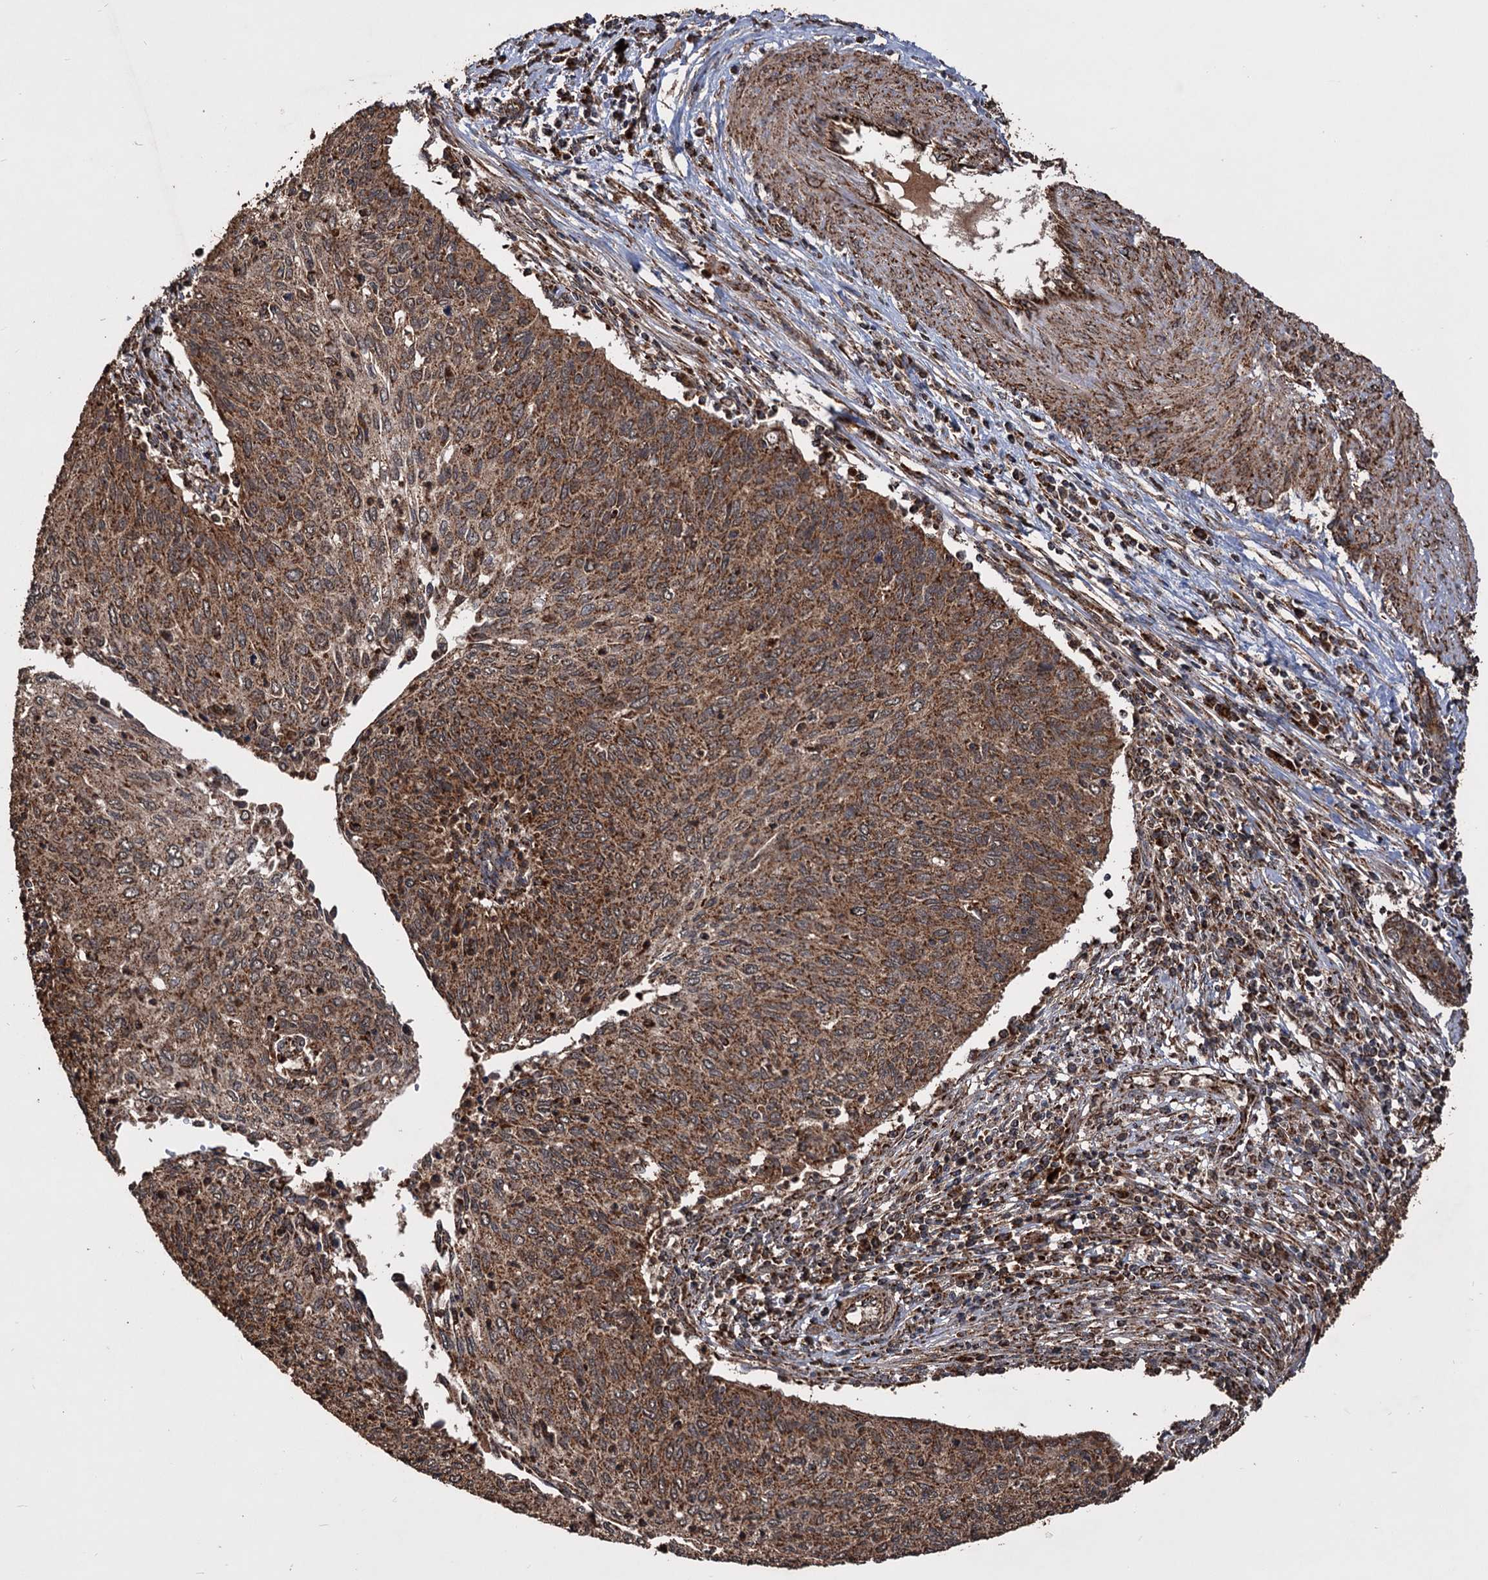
{"staining": {"intensity": "moderate", "quantity": ">75%", "location": "cytoplasmic/membranous"}, "tissue": "cervical cancer", "cell_type": "Tumor cells", "image_type": "cancer", "snomed": [{"axis": "morphology", "description": "Squamous cell carcinoma, NOS"}, {"axis": "topography", "description": "Cervix"}], "caption": "A brown stain labels moderate cytoplasmic/membranous expression of a protein in human cervical squamous cell carcinoma tumor cells.", "gene": "IPO4", "patient": {"sex": "female", "age": 38}}